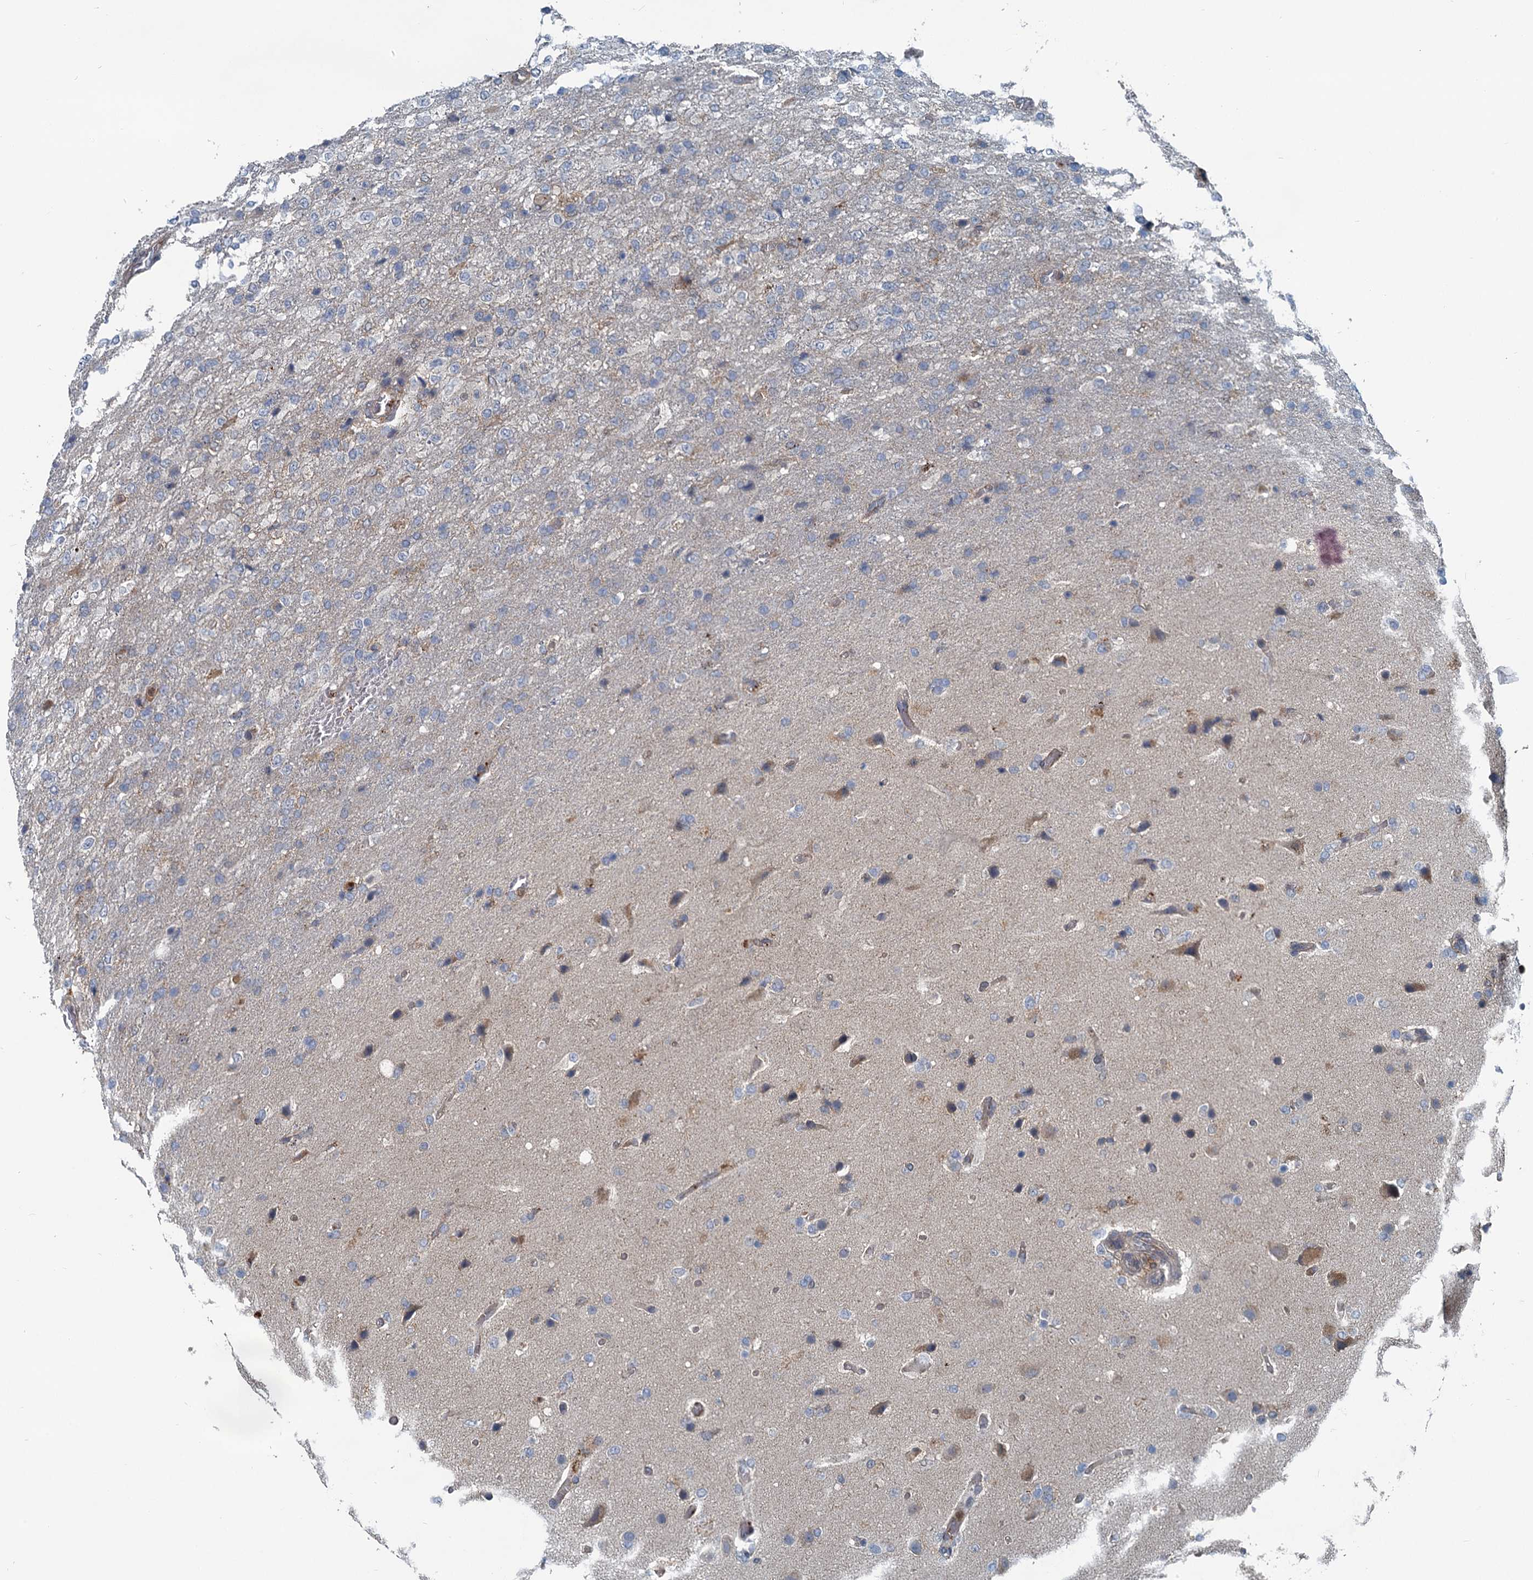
{"staining": {"intensity": "negative", "quantity": "none", "location": "none"}, "tissue": "glioma", "cell_type": "Tumor cells", "image_type": "cancer", "snomed": [{"axis": "morphology", "description": "Glioma, malignant, High grade"}, {"axis": "topography", "description": "Brain"}], "caption": "Protein analysis of glioma exhibits no significant positivity in tumor cells.", "gene": "GCLM", "patient": {"sex": "female", "age": 74}}